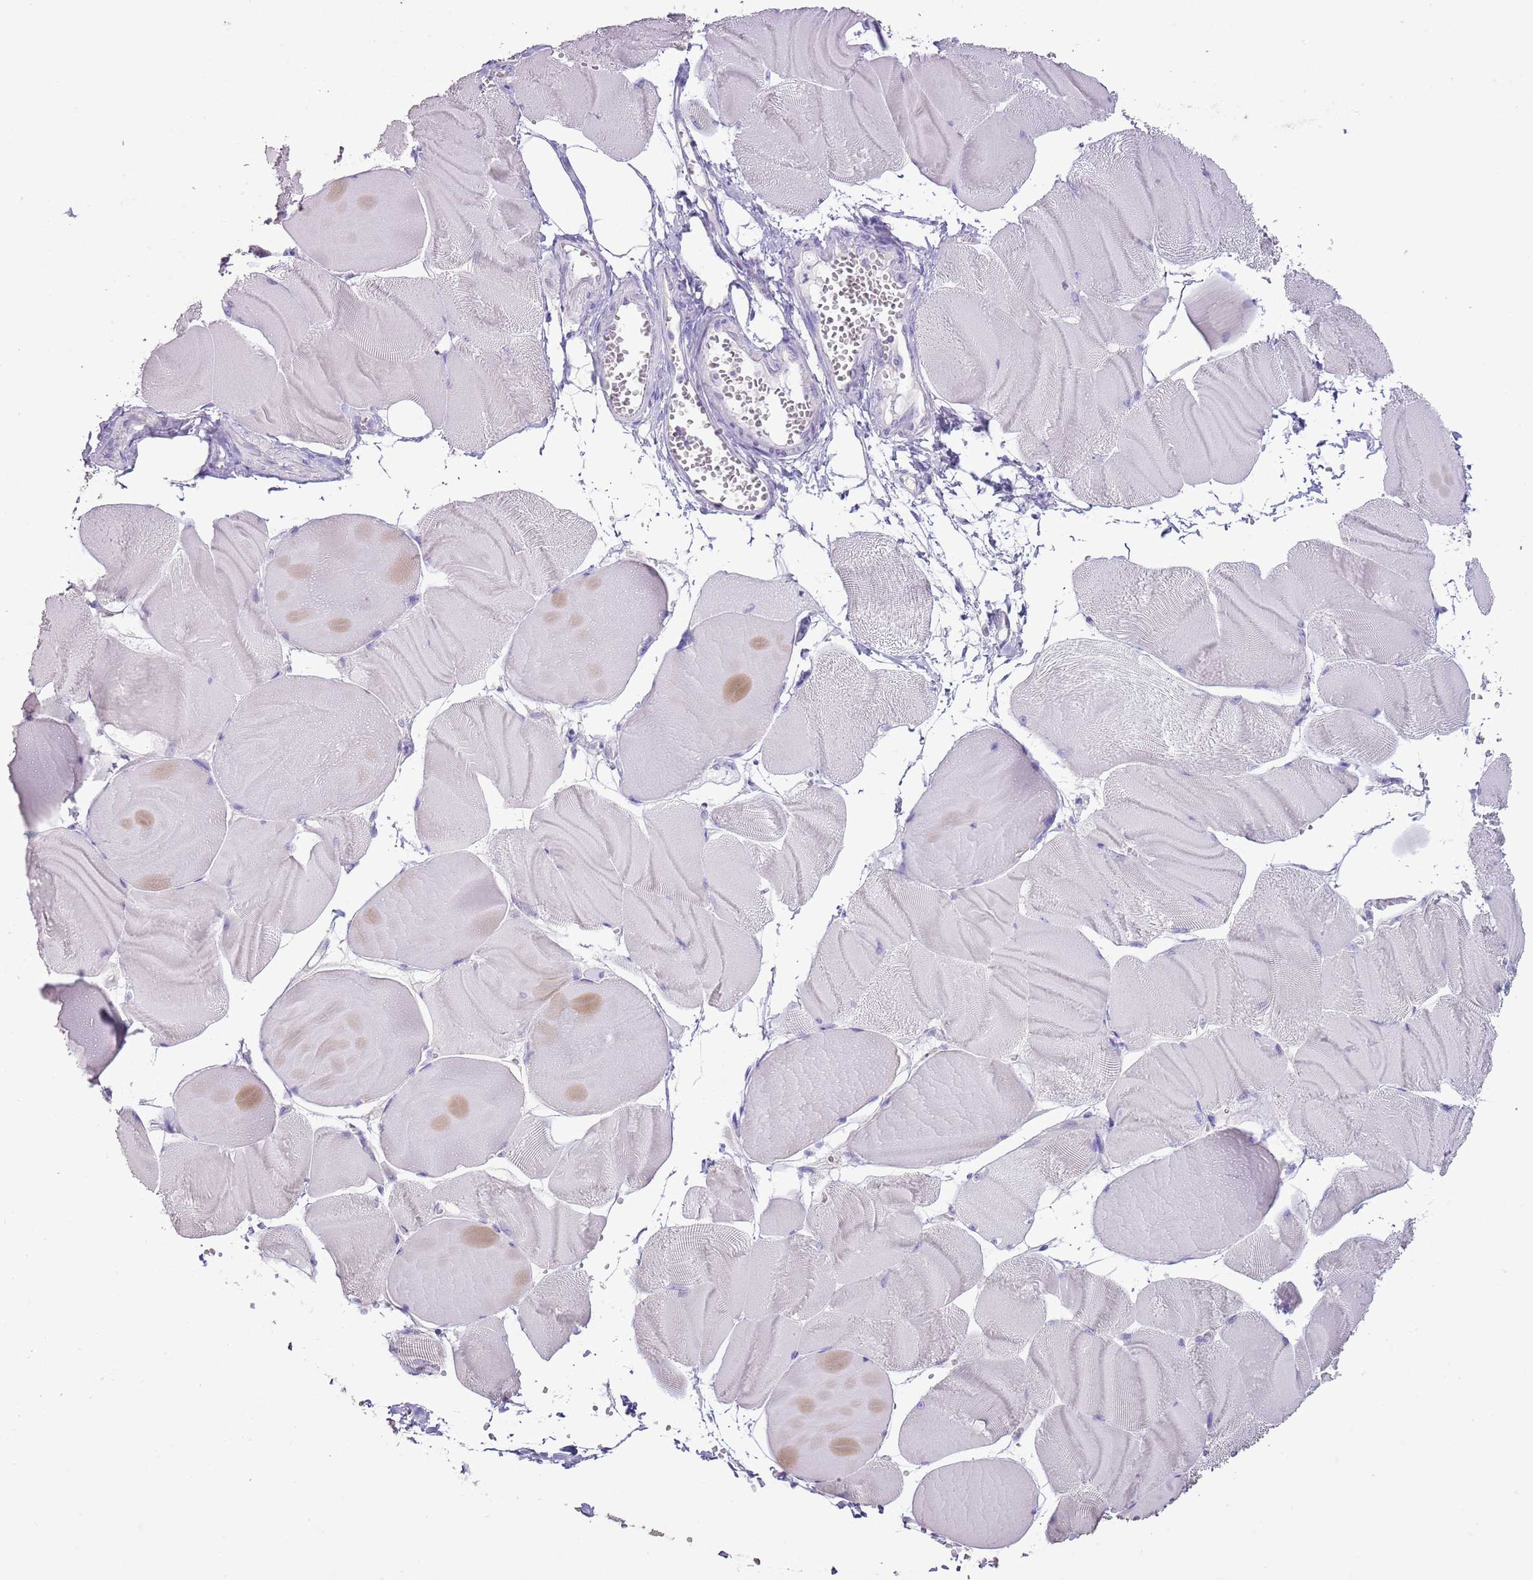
{"staining": {"intensity": "negative", "quantity": "none", "location": "none"}, "tissue": "skeletal muscle", "cell_type": "Myocytes", "image_type": "normal", "snomed": [{"axis": "morphology", "description": "Normal tissue, NOS"}, {"axis": "morphology", "description": "Basal cell carcinoma"}, {"axis": "topography", "description": "Skeletal muscle"}], "caption": "An image of skeletal muscle stained for a protein demonstrates no brown staining in myocytes. The staining was performed using DAB to visualize the protein expression in brown, while the nuclei were stained in blue with hematoxylin (Magnification: 20x).", "gene": "BLOC1S2", "patient": {"sex": "female", "age": 64}}